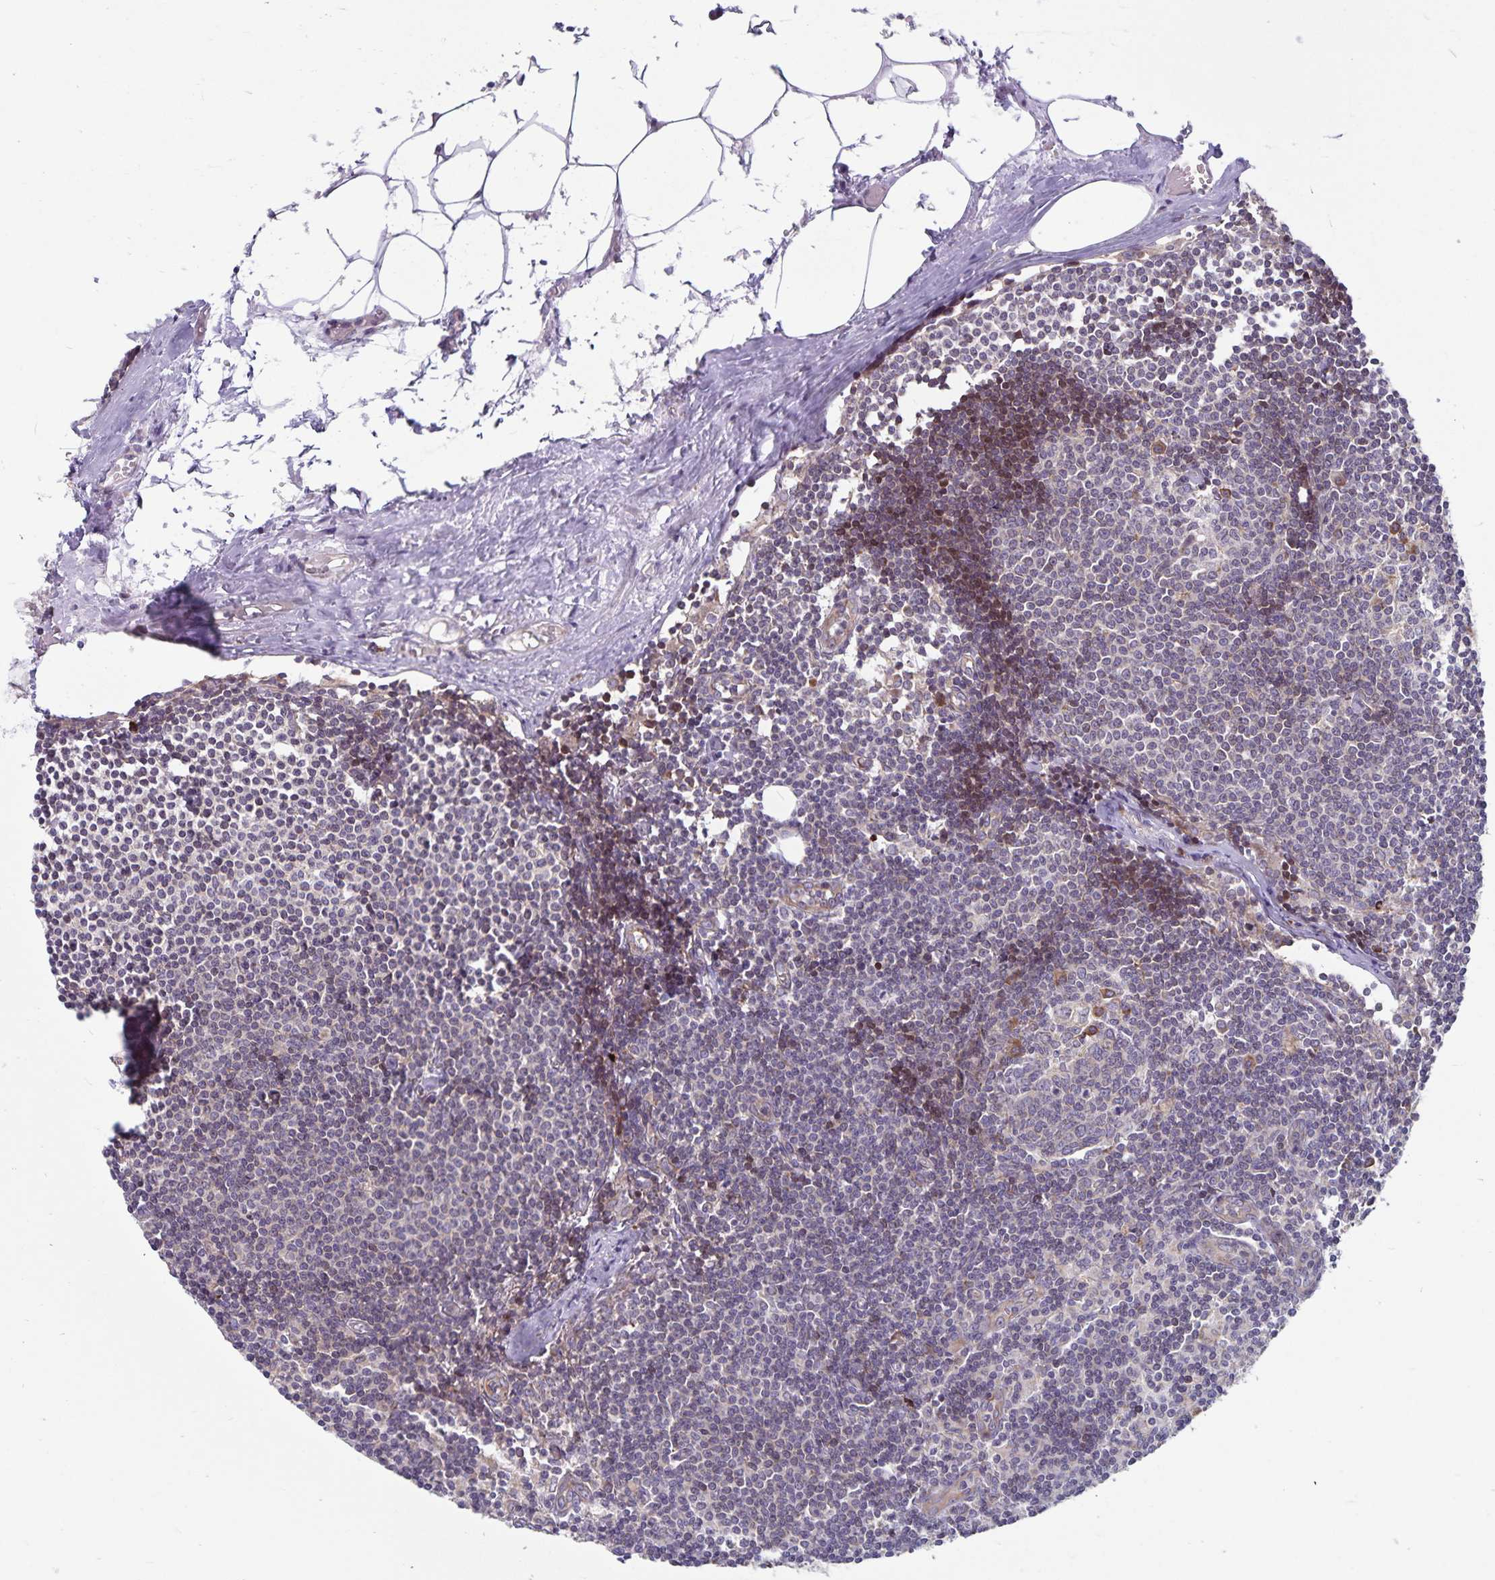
{"staining": {"intensity": "strong", "quantity": "<25%", "location": "cytoplasmic/membranous"}, "tissue": "lymph node", "cell_type": "Germinal center cells", "image_type": "normal", "snomed": [{"axis": "morphology", "description": "Normal tissue, NOS"}, {"axis": "topography", "description": "Lymph node"}], "caption": "Protein analysis of normal lymph node shows strong cytoplasmic/membranous positivity in about <25% of germinal center cells.", "gene": "SEC62", "patient": {"sex": "female", "age": 69}}